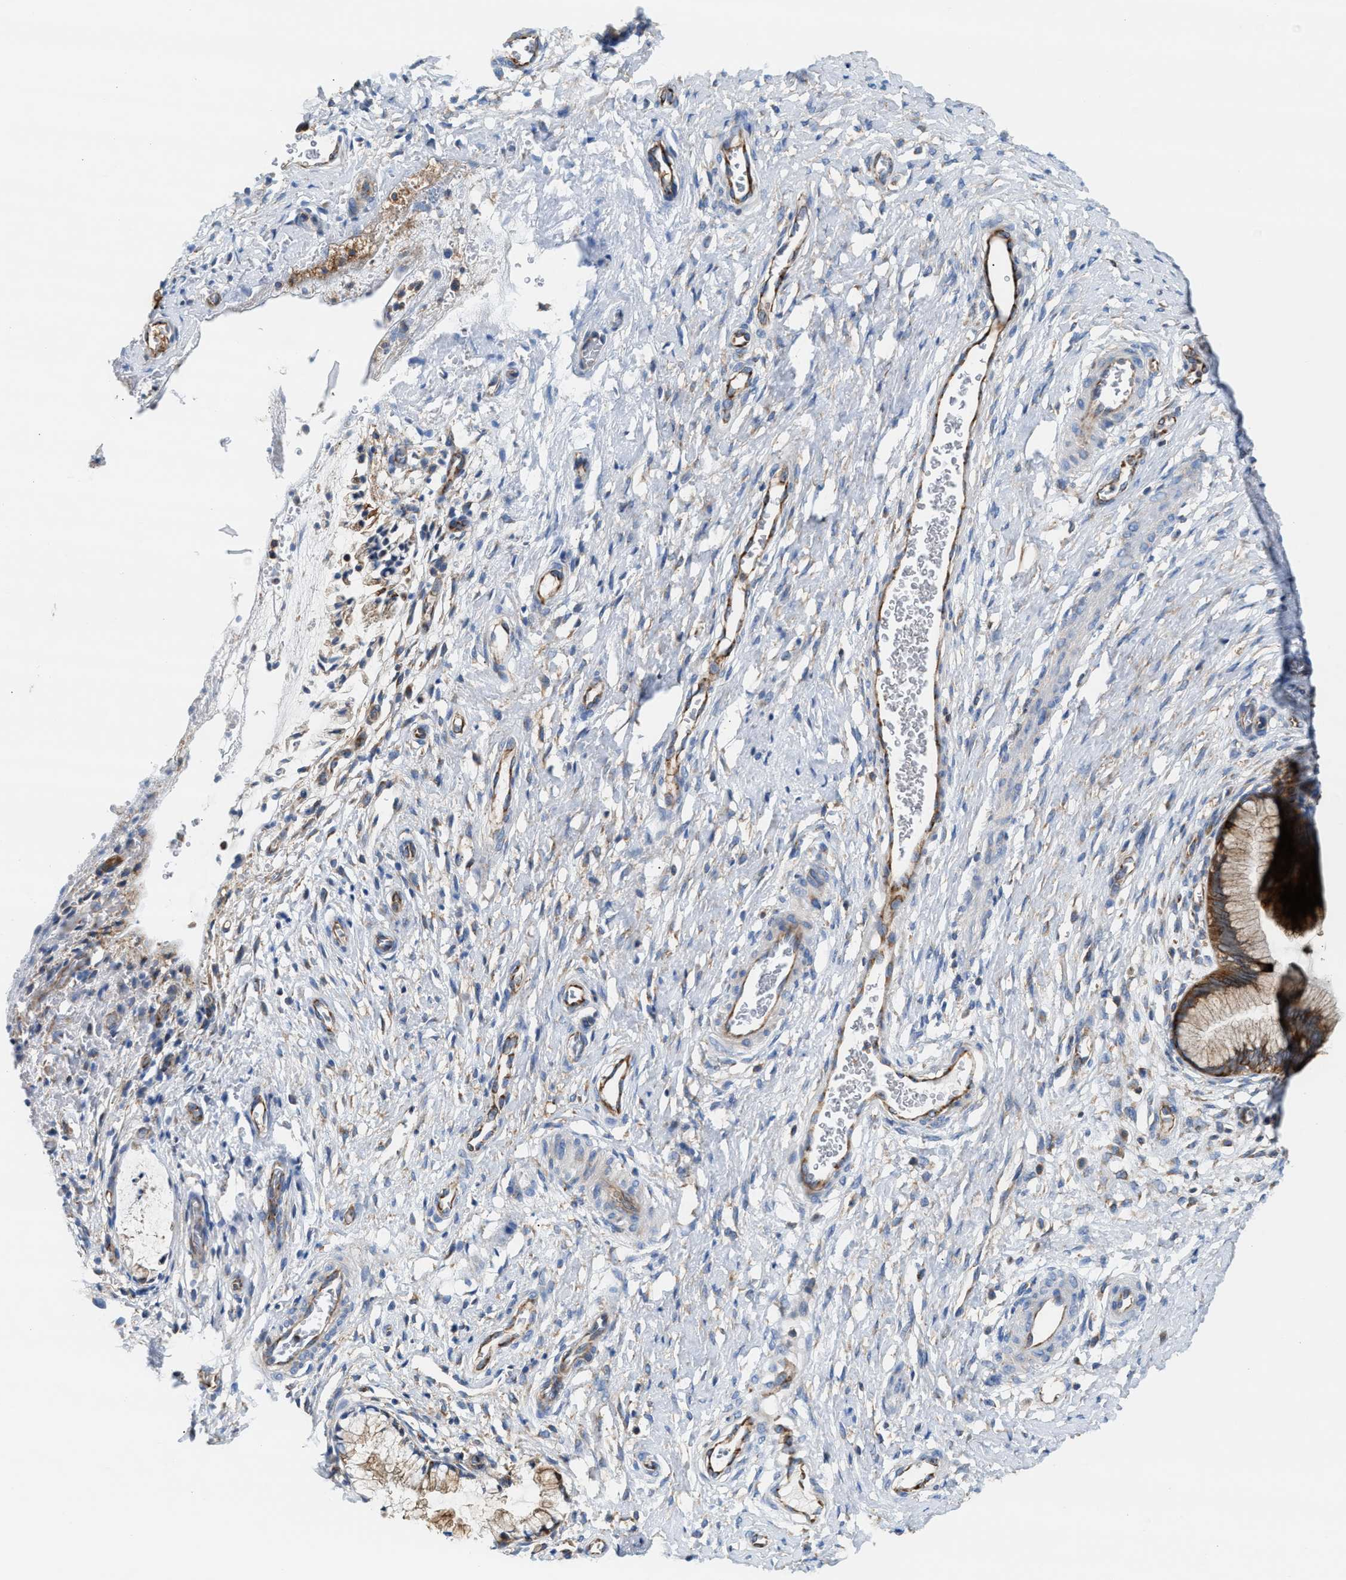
{"staining": {"intensity": "moderate", "quantity": ">75%", "location": "cytoplasmic/membranous"}, "tissue": "cervix", "cell_type": "Glandular cells", "image_type": "normal", "snomed": [{"axis": "morphology", "description": "Normal tissue, NOS"}, {"axis": "topography", "description": "Cervix"}], "caption": "Moderate cytoplasmic/membranous expression is appreciated in approximately >75% of glandular cells in normal cervix. (IHC, brightfield microscopy, high magnification).", "gene": "TBC1D15", "patient": {"sex": "female", "age": 55}}